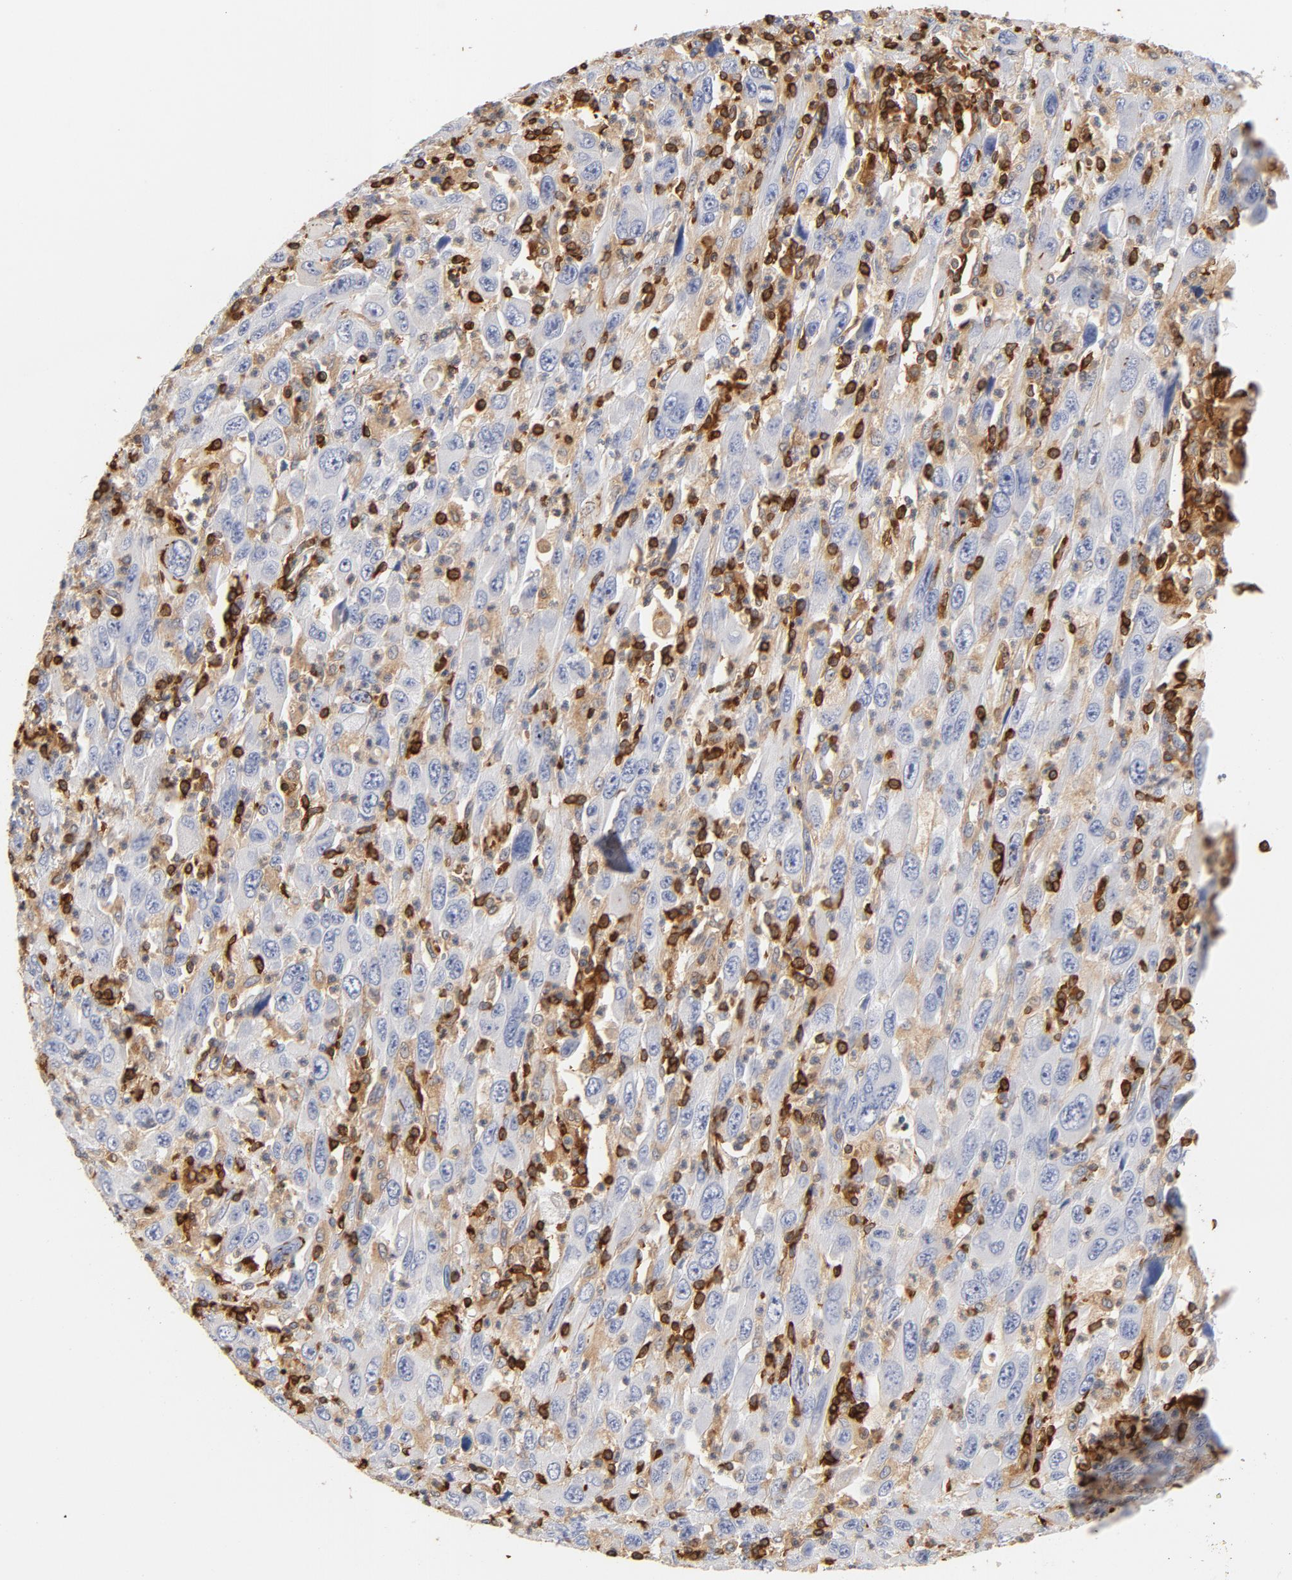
{"staining": {"intensity": "weak", "quantity": "25%-75%", "location": "cytoplasmic/membranous"}, "tissue": "melanoma", "cell_type": "Tumor cells", "image_type": "cancer", "snomed": [{"axis": "morphology", "description": "Malignant melanoma, Metastatic site"}, {"axis": "topography", "description": "Skin"}], "caption": "Protein staining of malignant melanoma (metastatic site) tissue displays weak cytoplasmic/membranous staining in about 25%-75% of tumor cells.", "gene": "EZR", "patient": {"sex": "female", "age": 56}}